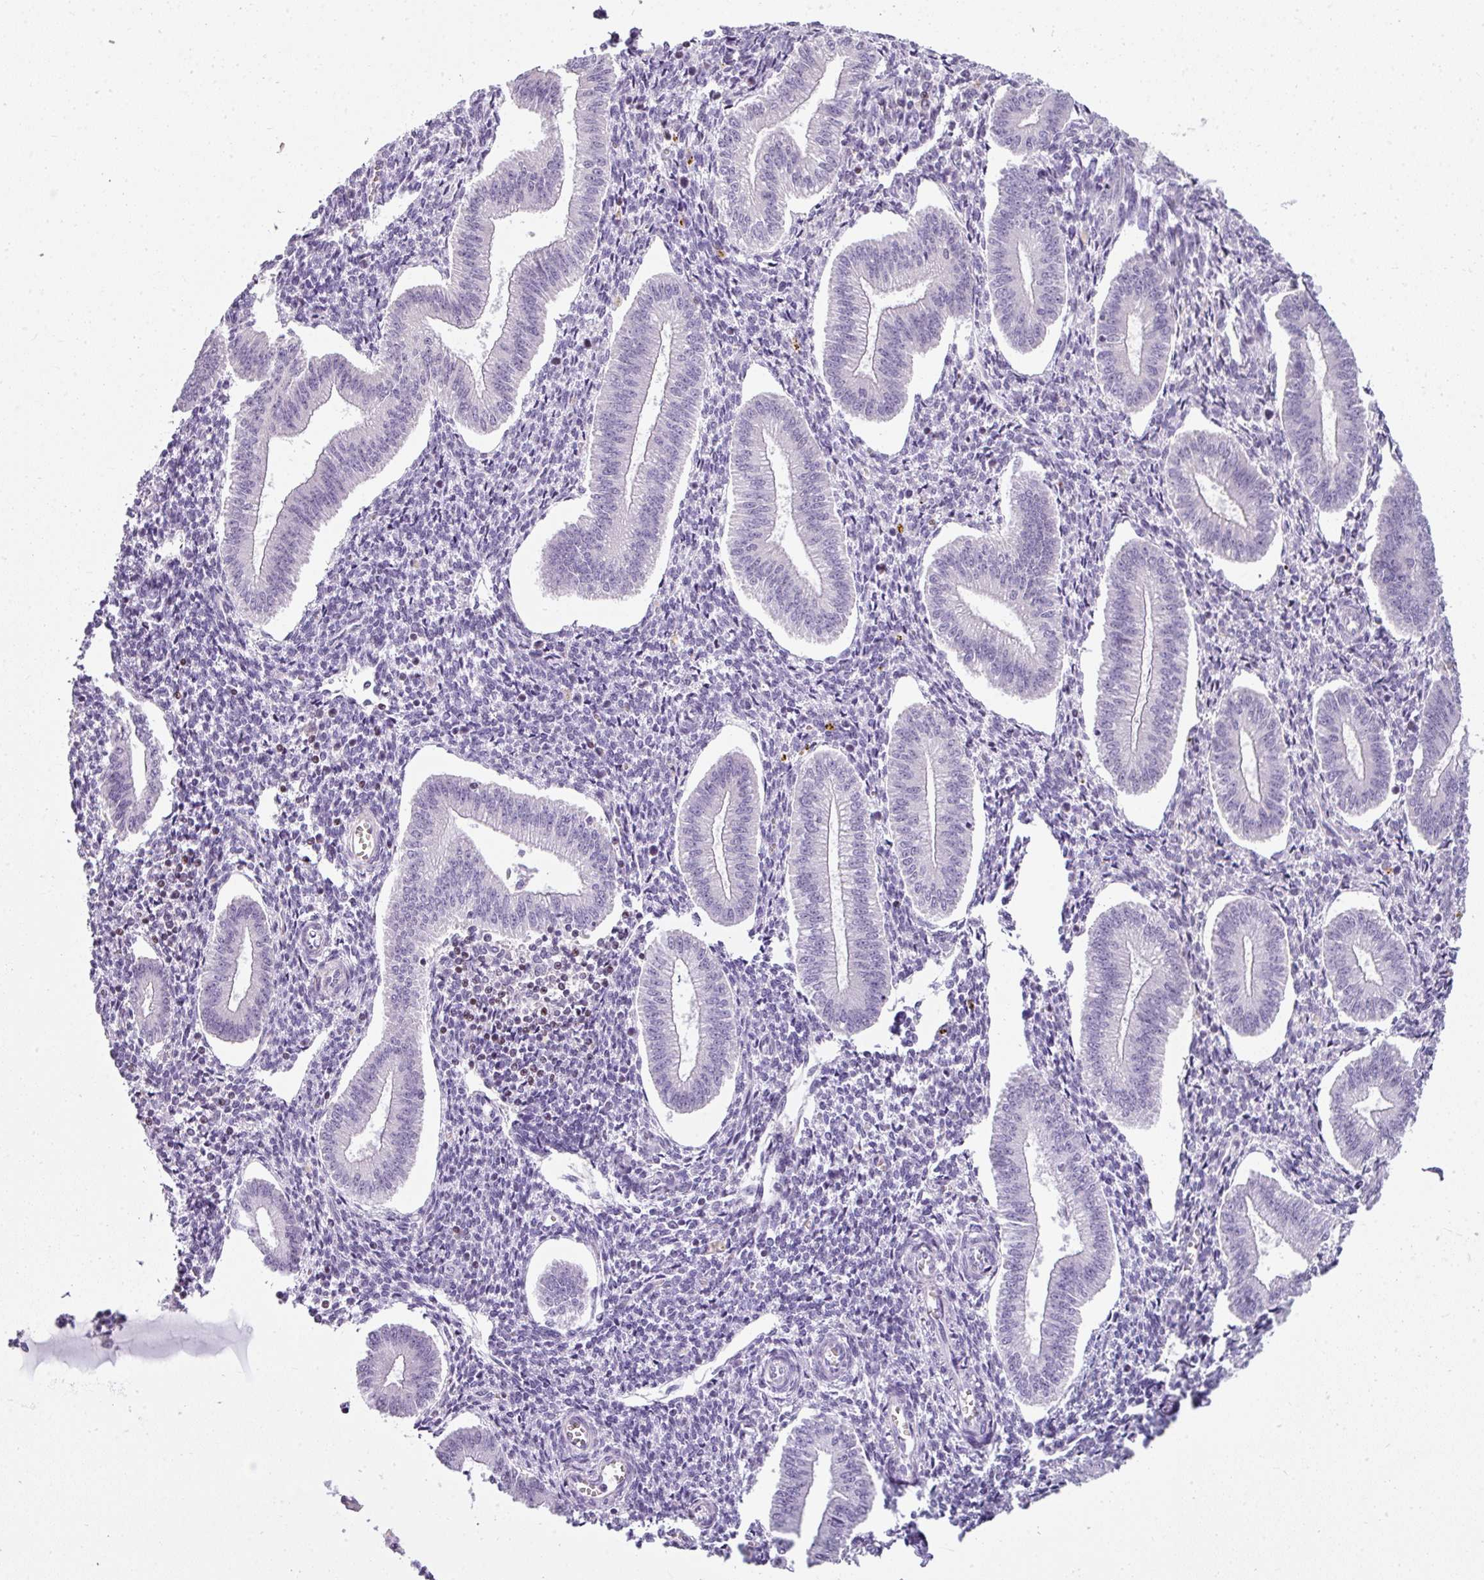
{"staining": {"intensity": "negative", "quantity": "none", "location": "none"}, "tissue": "endometrium", "cell_type": "Cells in endometrial stroma", "image_type": "normal", "snomed": [{"axis": "morphology", "description": "Normal tissue, NOS"}, {"axis": "topography", "description": "Endometrium"}], "caption": "IHC histopathology image of benign endometrium: human endometrium stained with DAB (3,3'-diaminobenzidine) shows no significant protein positivity in cells in endometrial stroma.", "gene": "STAT5A", "patient": {"sex": "female", "age": 34}}